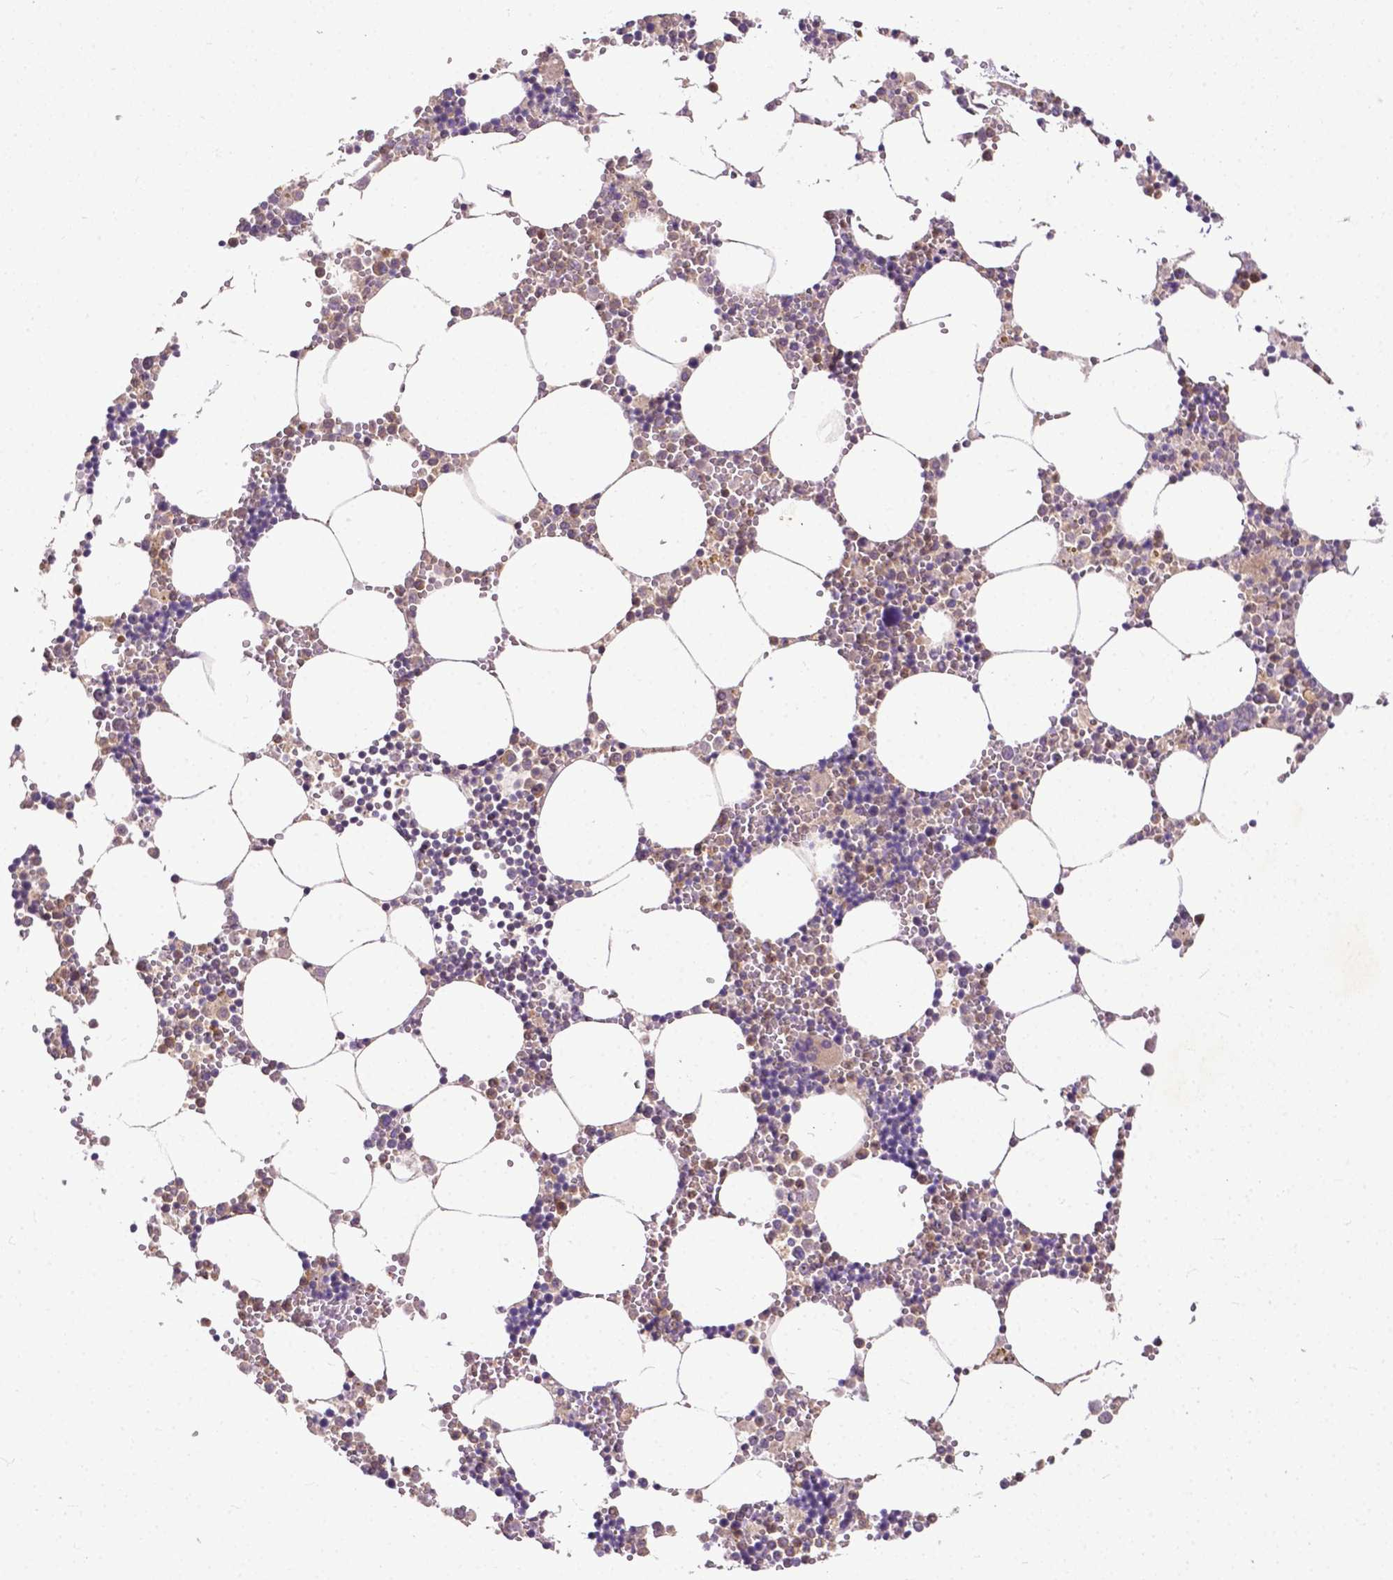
{"staining": {"intensity": "strong", "quantity": "25%-75%", "location": "cytoplasmic/membranous"}, "tissue": "bone marrow", "cell_type": "Hematopoietic cells", "image_type": "normal", "snomed": [{"axis": "morphology", "description": "Normal tissue, NOS"}, {"axis": "topography", "description": "Bone marrow"}], "caption": "This photomicrograph shows benign bone marrow stained with immunohistochemistry to label a protein in brown. The cytoplasmic/membranous of hematopoietic cells show strong positivity for the protein. Nuclei are counter-stained blue.", "gene": "PARP3", "patient": {"sex": "male", "age": 54}}